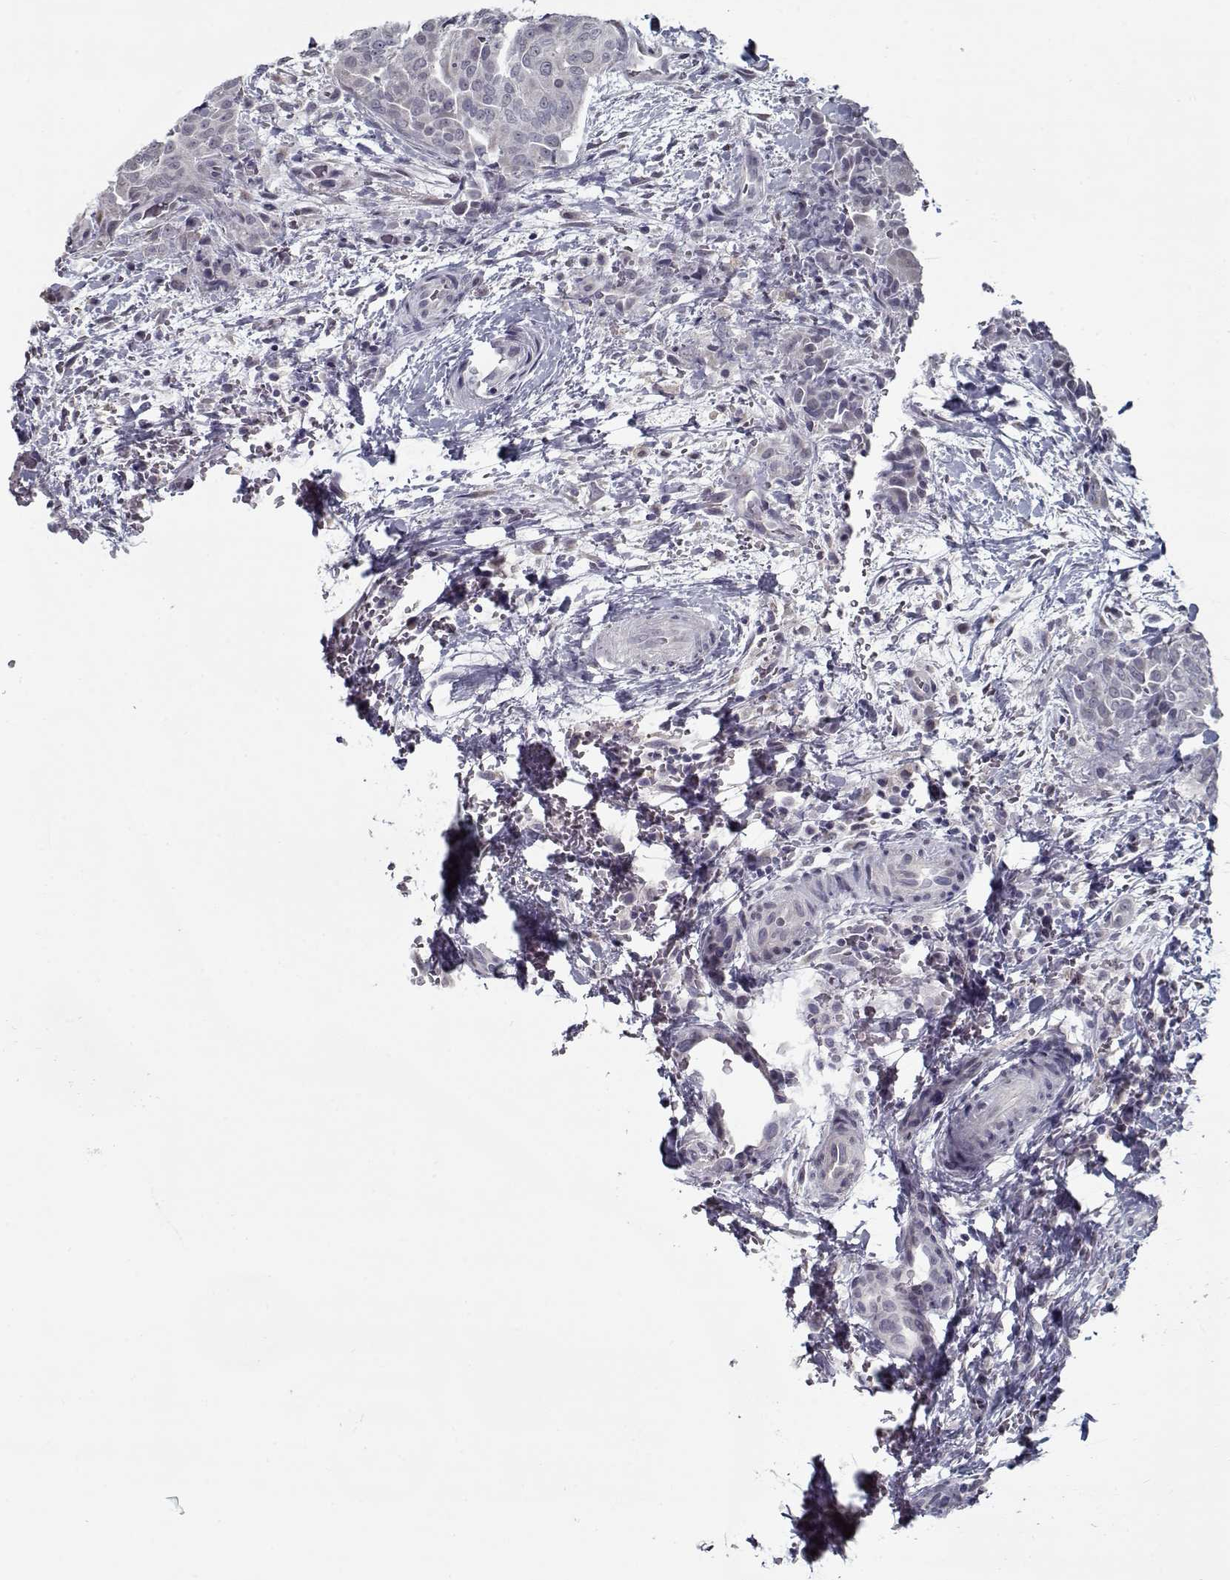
{"staining": {"intensity": "weak", "quantity": "<25%", "location": "cytoplasmic/membranous"}, "tissue": "thyroid cancer", "cell_type": "Tumor cells", "image_type": "cancer", "snomed": [{"axis": "morphology", "description": "Papillary adenocarcinoma, NOS"}, {"axis": "topography", "description": "Thyroid gland"}], "caption": "Immunohistochemistry (IHC) of papillary adenocarcinoma (thyroid) demonstrates no positivity in tumor cells. (DAB immunohistochemistry with hematoxylin counter stain).", "gene": "SEC16B", "patient": {"sex": "male", "age": 61}}